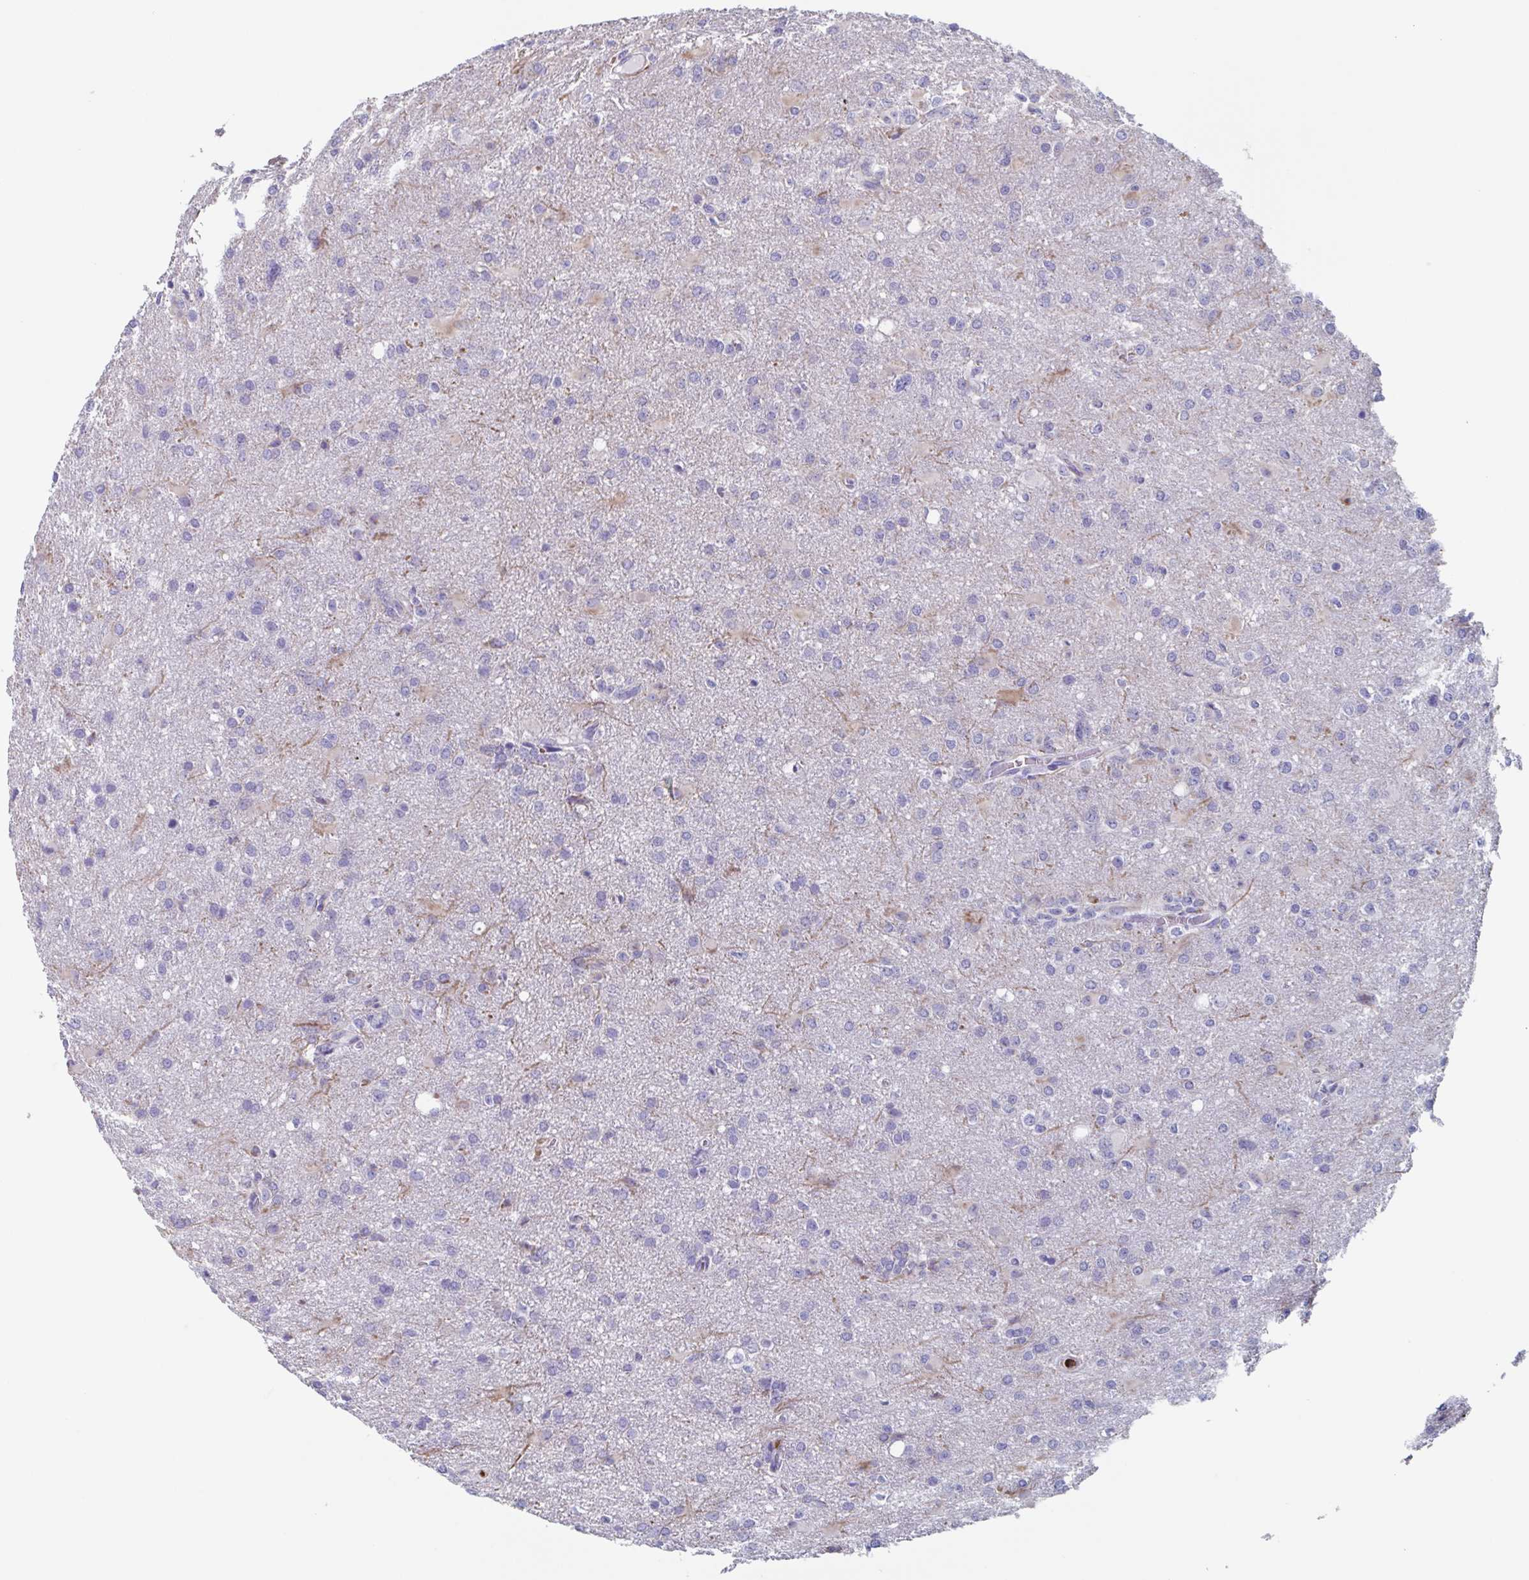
{"staining": {"intensity": "negative", "quantity": "none", "location": "none"}, "tissue": "glioma", "cell_type": "Tumor cells", "image_type": "cancer", "snomed": [{"axis": "morphology", "description": "Glioma, malignant, High grade"}, {"axis": "topography", "description": "Brain"}], "caption": "A photomicrograph of malignant glioma (high-grade) stained for a protein shows no brown staining in tumor cells.", "gene": "BPI", "patient": {"sex": "male", "age": 68}}